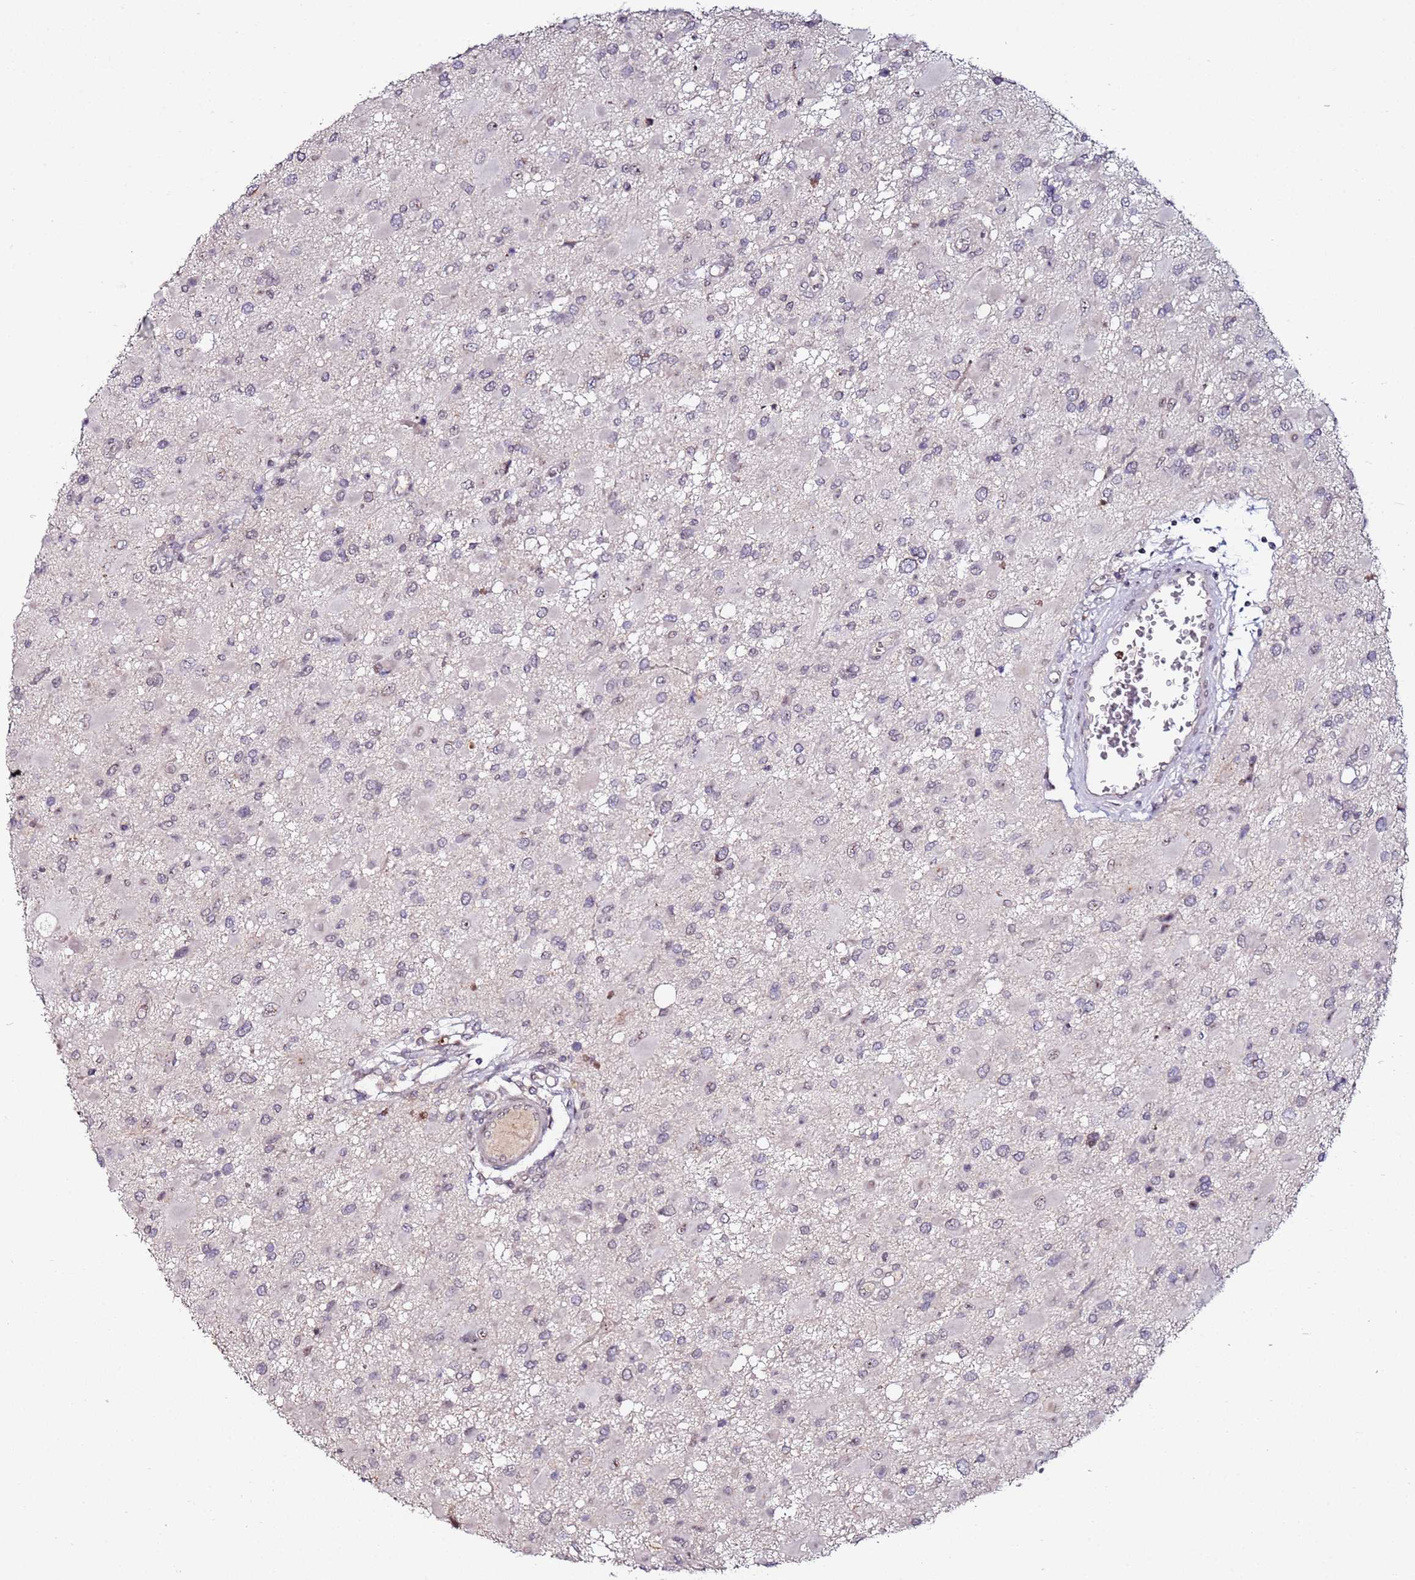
{"staining": {"intensity": "negative", "quantity": "none", "location": "none"}, "tissue": "glioma", "cell_type": "Tumor cells", "image_type": "cancer", "snomed": [{"axis": "morphology", "description": "Glioma, malignant, High grade"}, {"axis": "topography", "description": "Brain"}], "caption": "Malignant high-grade glioma was stained to show a protein in brown. There is no significant positivity in tumor cells.", "gene": "DUSP28", "patient": {"sex": "male", "age": 53}}